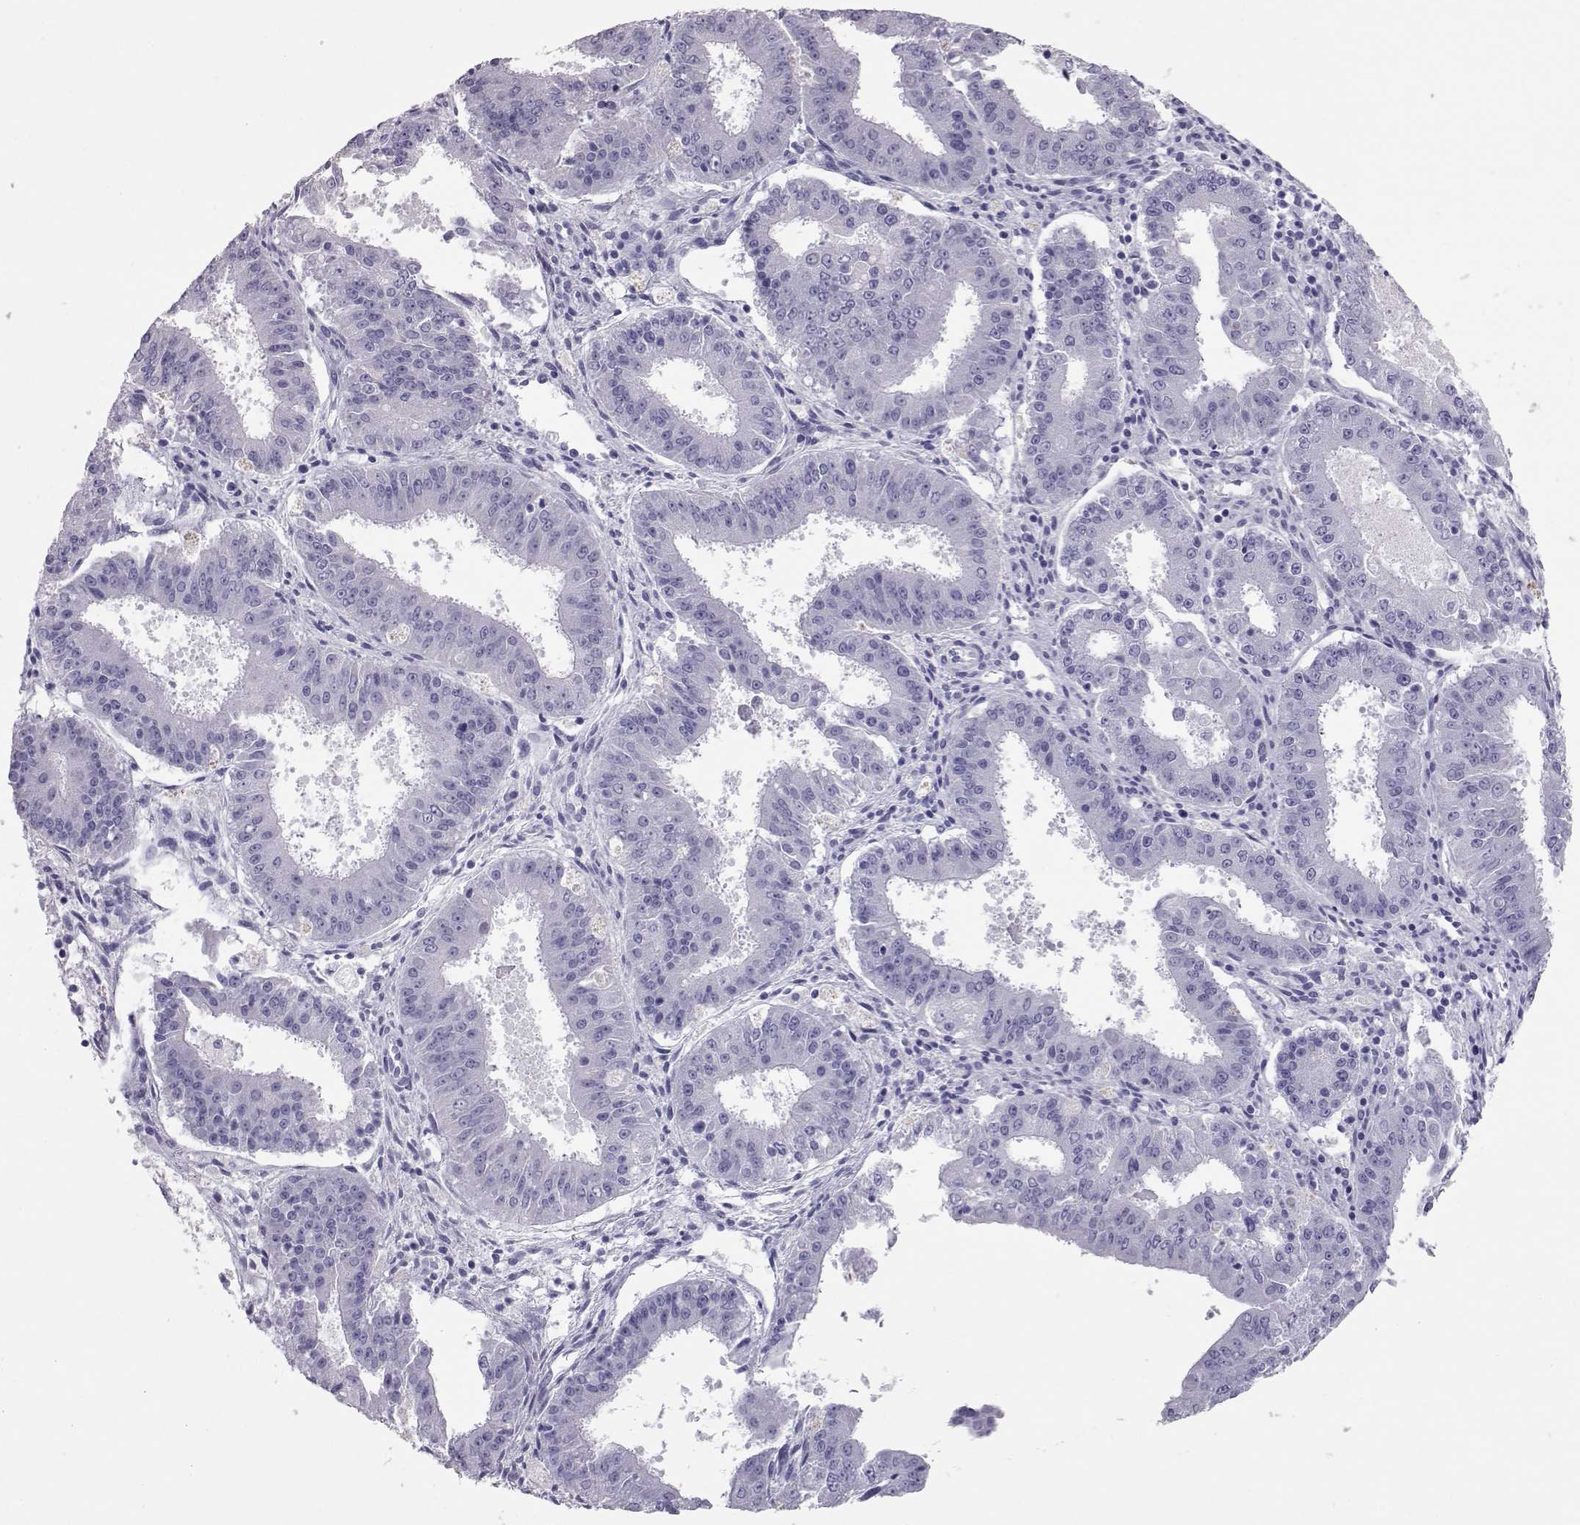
{"staining": {"intensity": "negative", "quantity": "none", "location": "none"}, "tissue": "ovarian cancer", "cell_type": "Tumor cells", "image_type": "cancer", "snomed": [{"axis": "morphology", "description": "Carcinoma, endometroid"}, {"axis": "topography", "description": "Ovary"}], "caption": "High power microscopy histopathology image of an immunohistochemistry (IHC) histopathology image of ovarian cancer (endometroid carcinoma), revealing no significant expression in tumor cells. (DAB immunohistochemistry (IHC), high magnification).", "gene": "PMCH", "patient": {"sex": "female", "age": 42}}